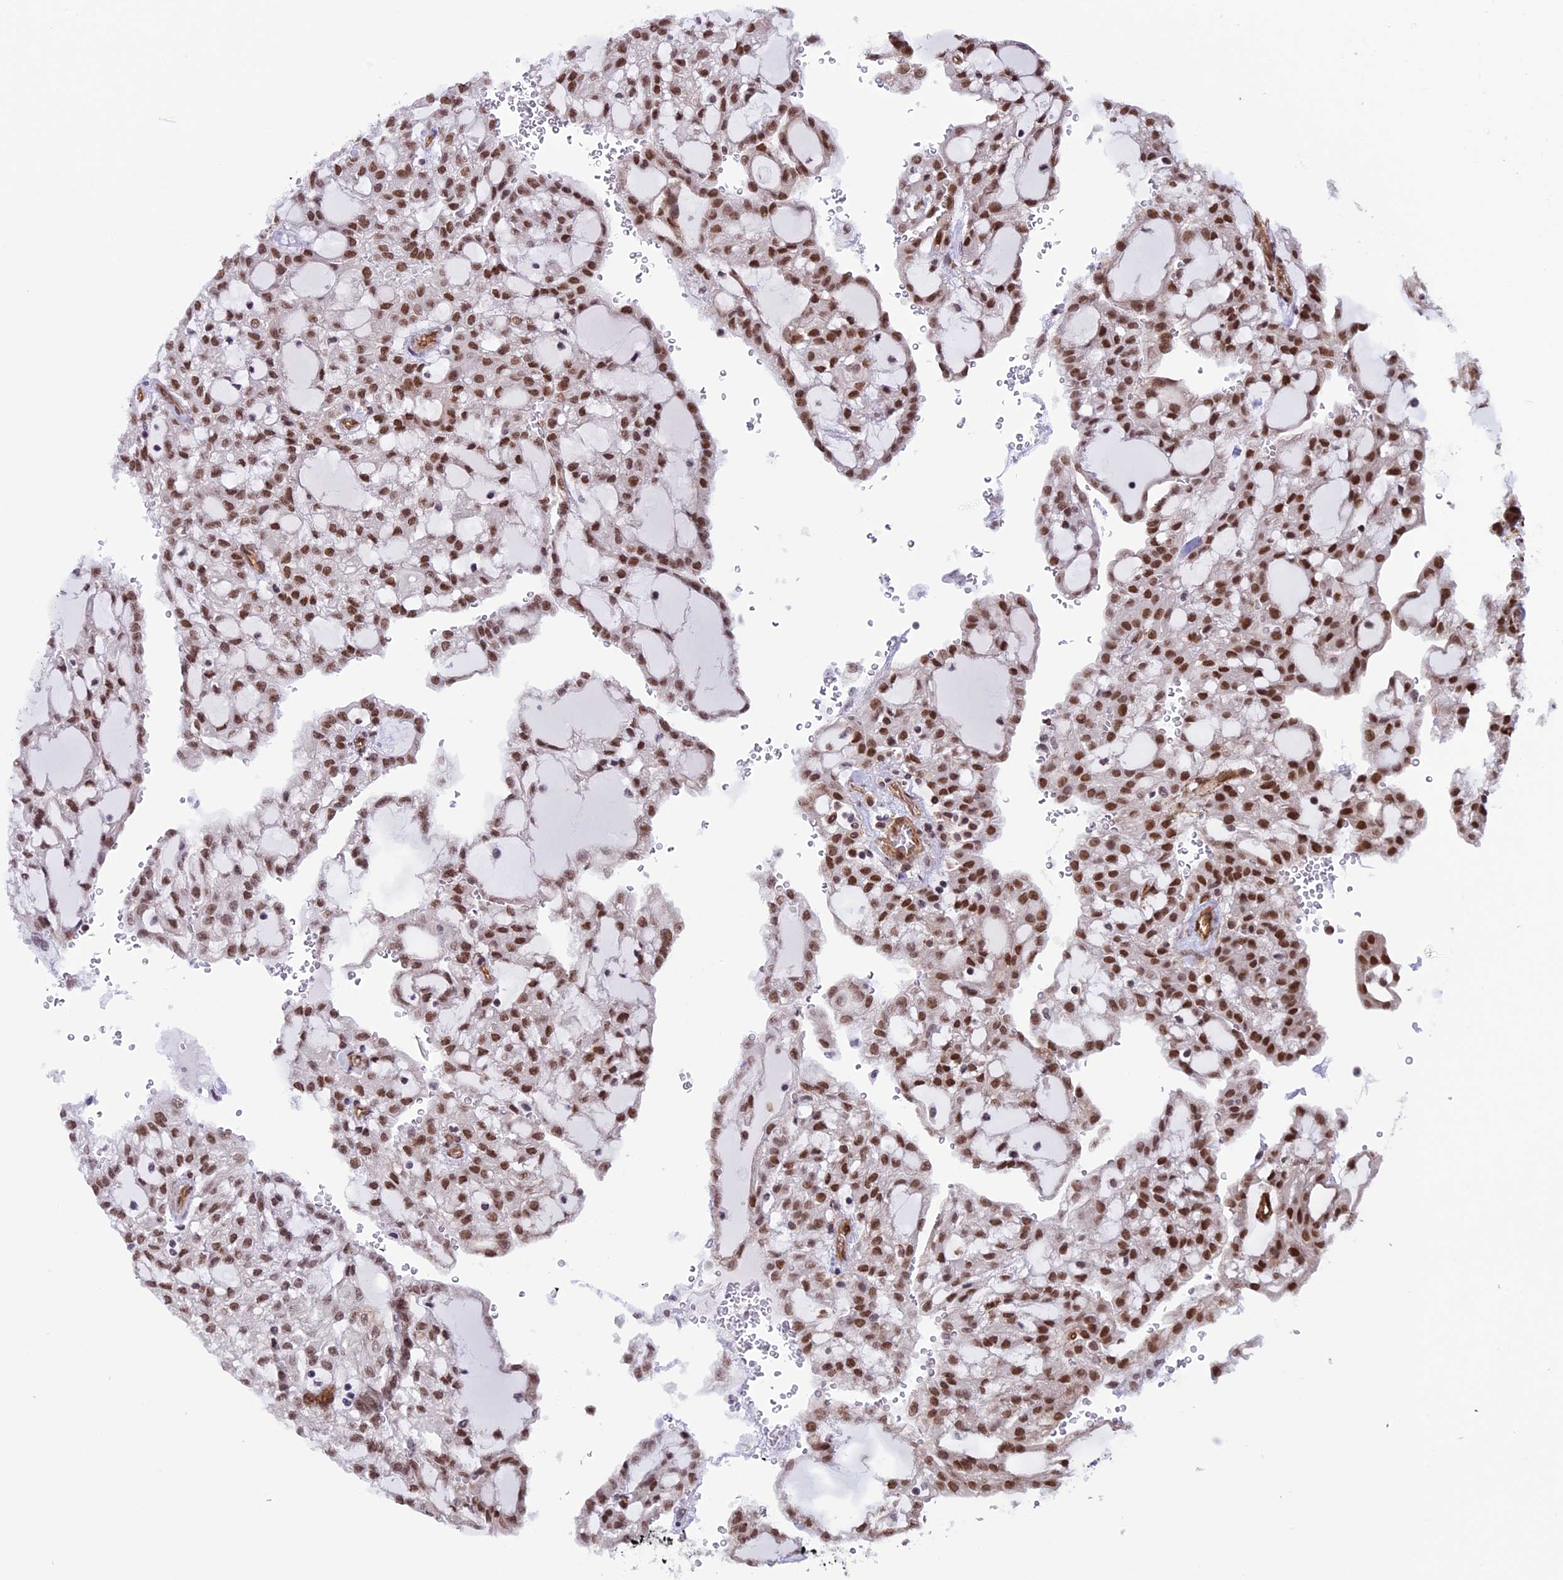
{"staining": {"intensity": "strong", "quantity": ">75%", "location": "nuclear"}, "tissue": "renal cancer", "cell_type": "Tumor cells", "image_type": "cancer", "snomed": [{"axis": "morphology", "description": "Adenocarcinoma, NOS"}, {"axis": "topography", "description": "Kidney"}], "caption": "A histopathology image of adenocarcinoma (renal) stained for a protein reveals strong nuclear brown staining in tumor cells. (Stains: DAB (3,3'-diaminobenzidine) in brown, nuclei in blue, Microscopy: brightfield microscopy at high magnification).", "gene": "MPHOSPH8", "patient": {"sex": "male", "age": 63}}